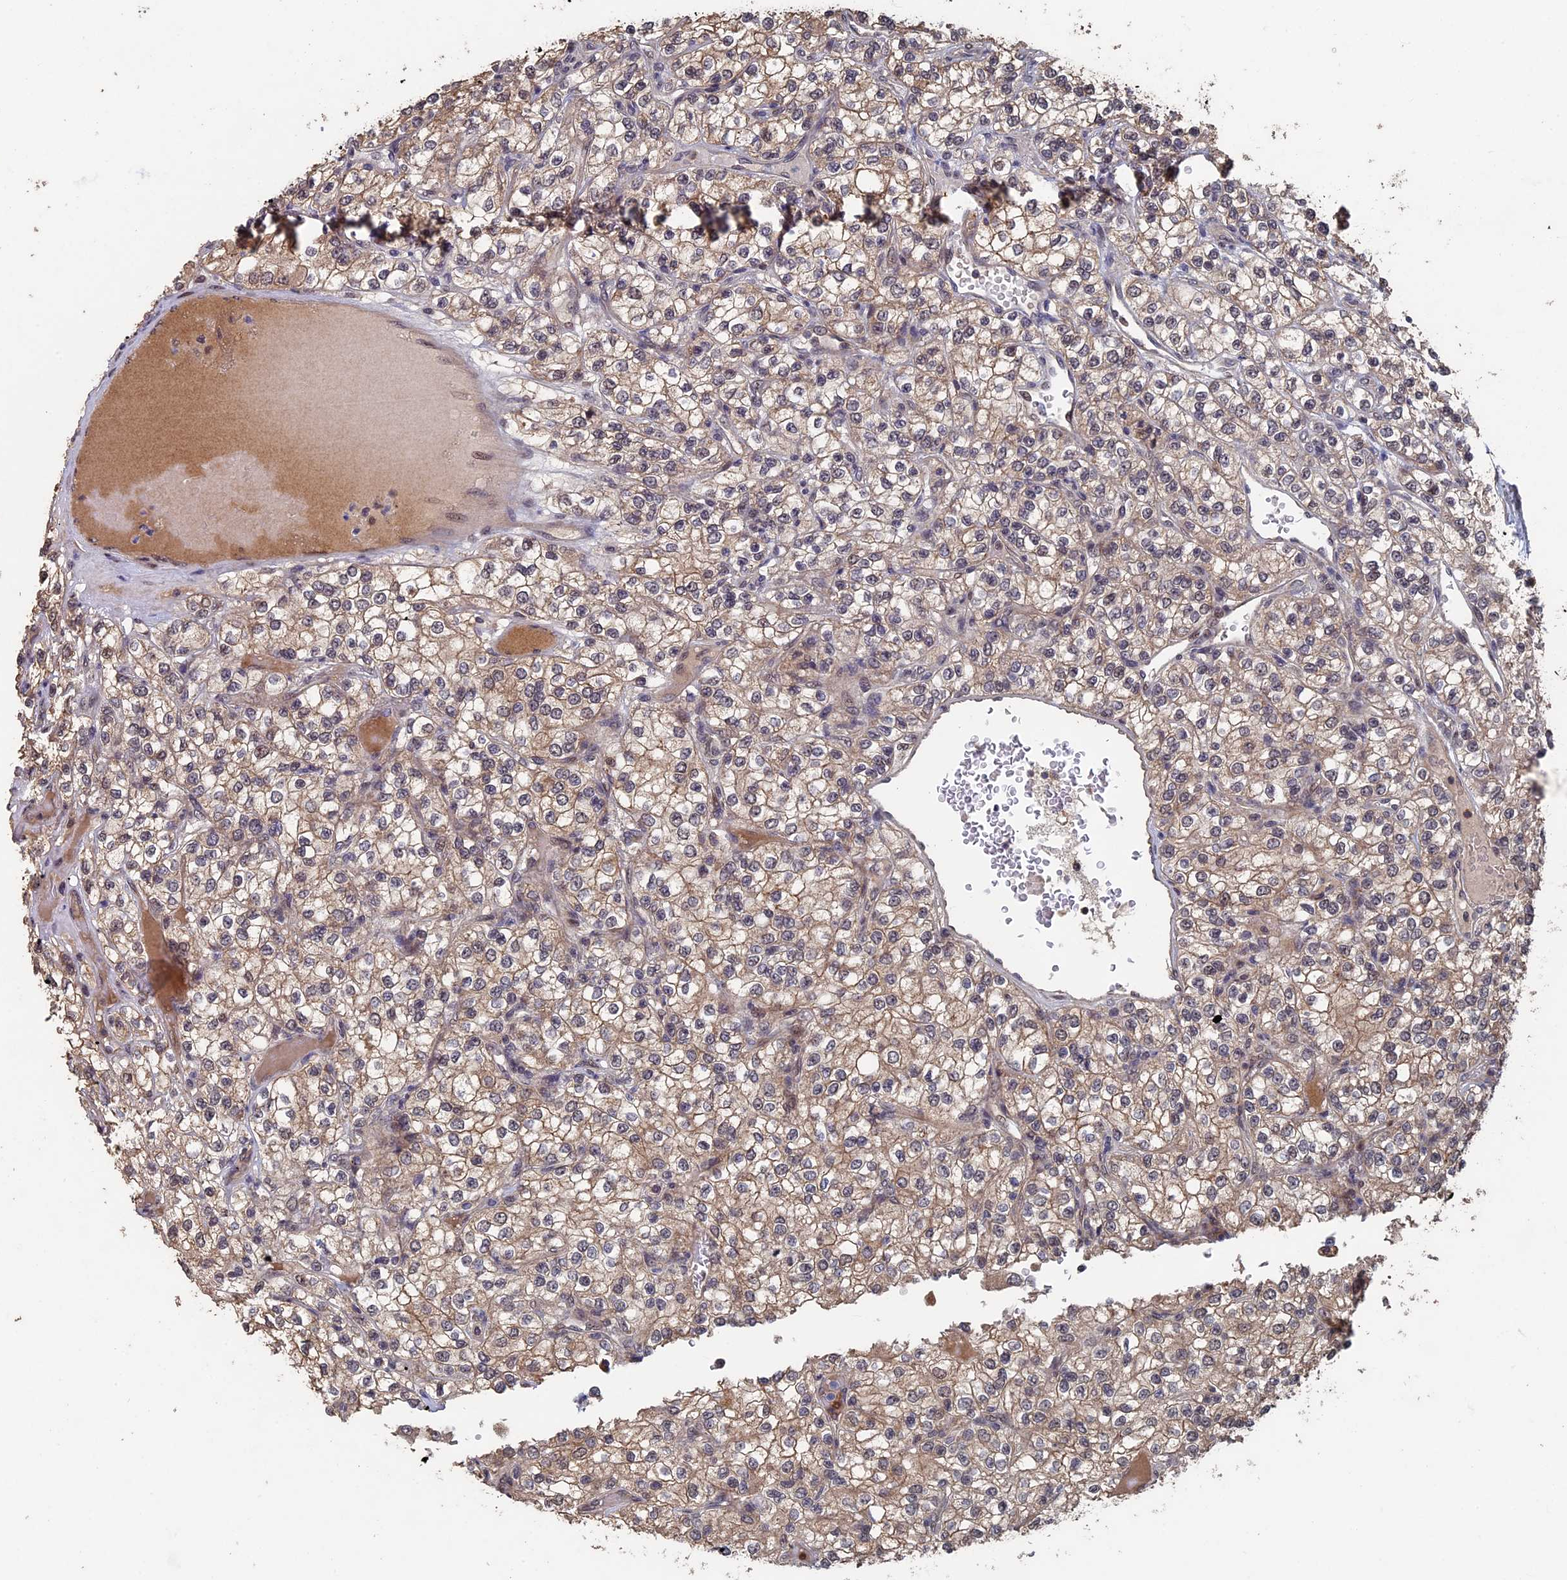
{"staining": {"intensity": "weak", "quantity": ">75%", "location": "cytoplasmic/membranous"}, "tissue": "renal cancer", "cell_type": "Tumor cells", "image_type": "cancer", "snomed": [{"axis": "morphology", "description": "Adenocarcinoma, NOS"}, {"axis": "topography", "description": "Kidney"}], "caption": "Renal cancer (adenocarcinoma) stained with DAB (3,3'-diaminobenzidine) immunohistochemistry reveals low levels of weak cytoplasmic/membranous staining in about >75% of tumor cells. (DAB IHC with brightfield microscopy, high magnification).", "gene": "KIAA1328", "patient": {"sex": "male", "age": 80}}